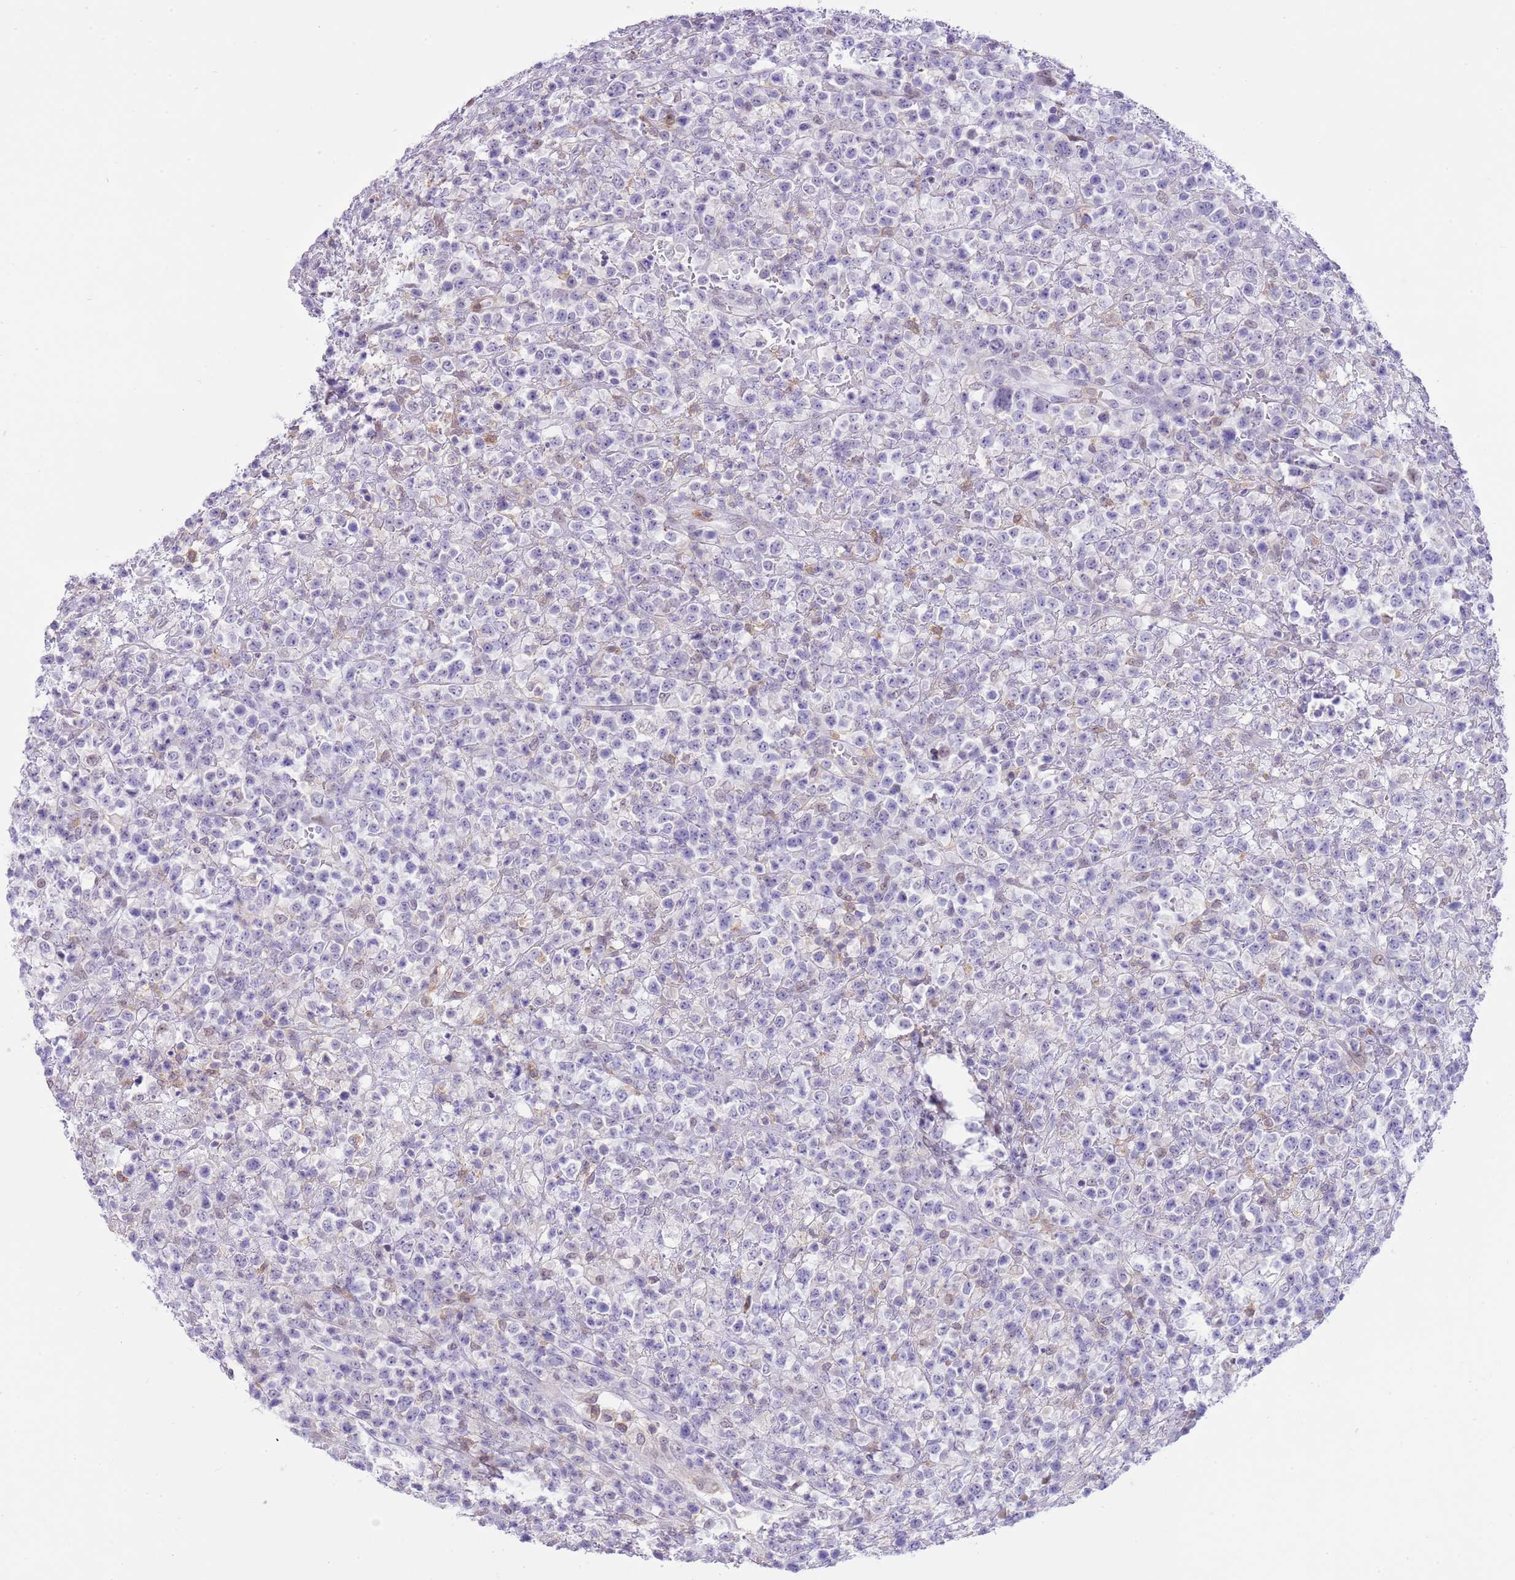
{"staining": {"intensity": "negative", "quantity": "none", "location": "none"}, "tissue": "lymphoma", "cell_type": "Tumor cells", "image_type": "cancer", "snomed": [{"axis": "morphology", "description": "Malignant lymphoma, non-Hodgkin's type, High grade"}, {"axis": "topography", "description": "Colon"}], "caption": "A high-resolution micrograph shows immunohistochemistry staining of malignant lymphoma, non-Hodgkin's type (high-grade), which exhibits no significant staining in tumor cells.", "gene": "PPP1R17", "patient": {"sex": "female", "age": 53}}